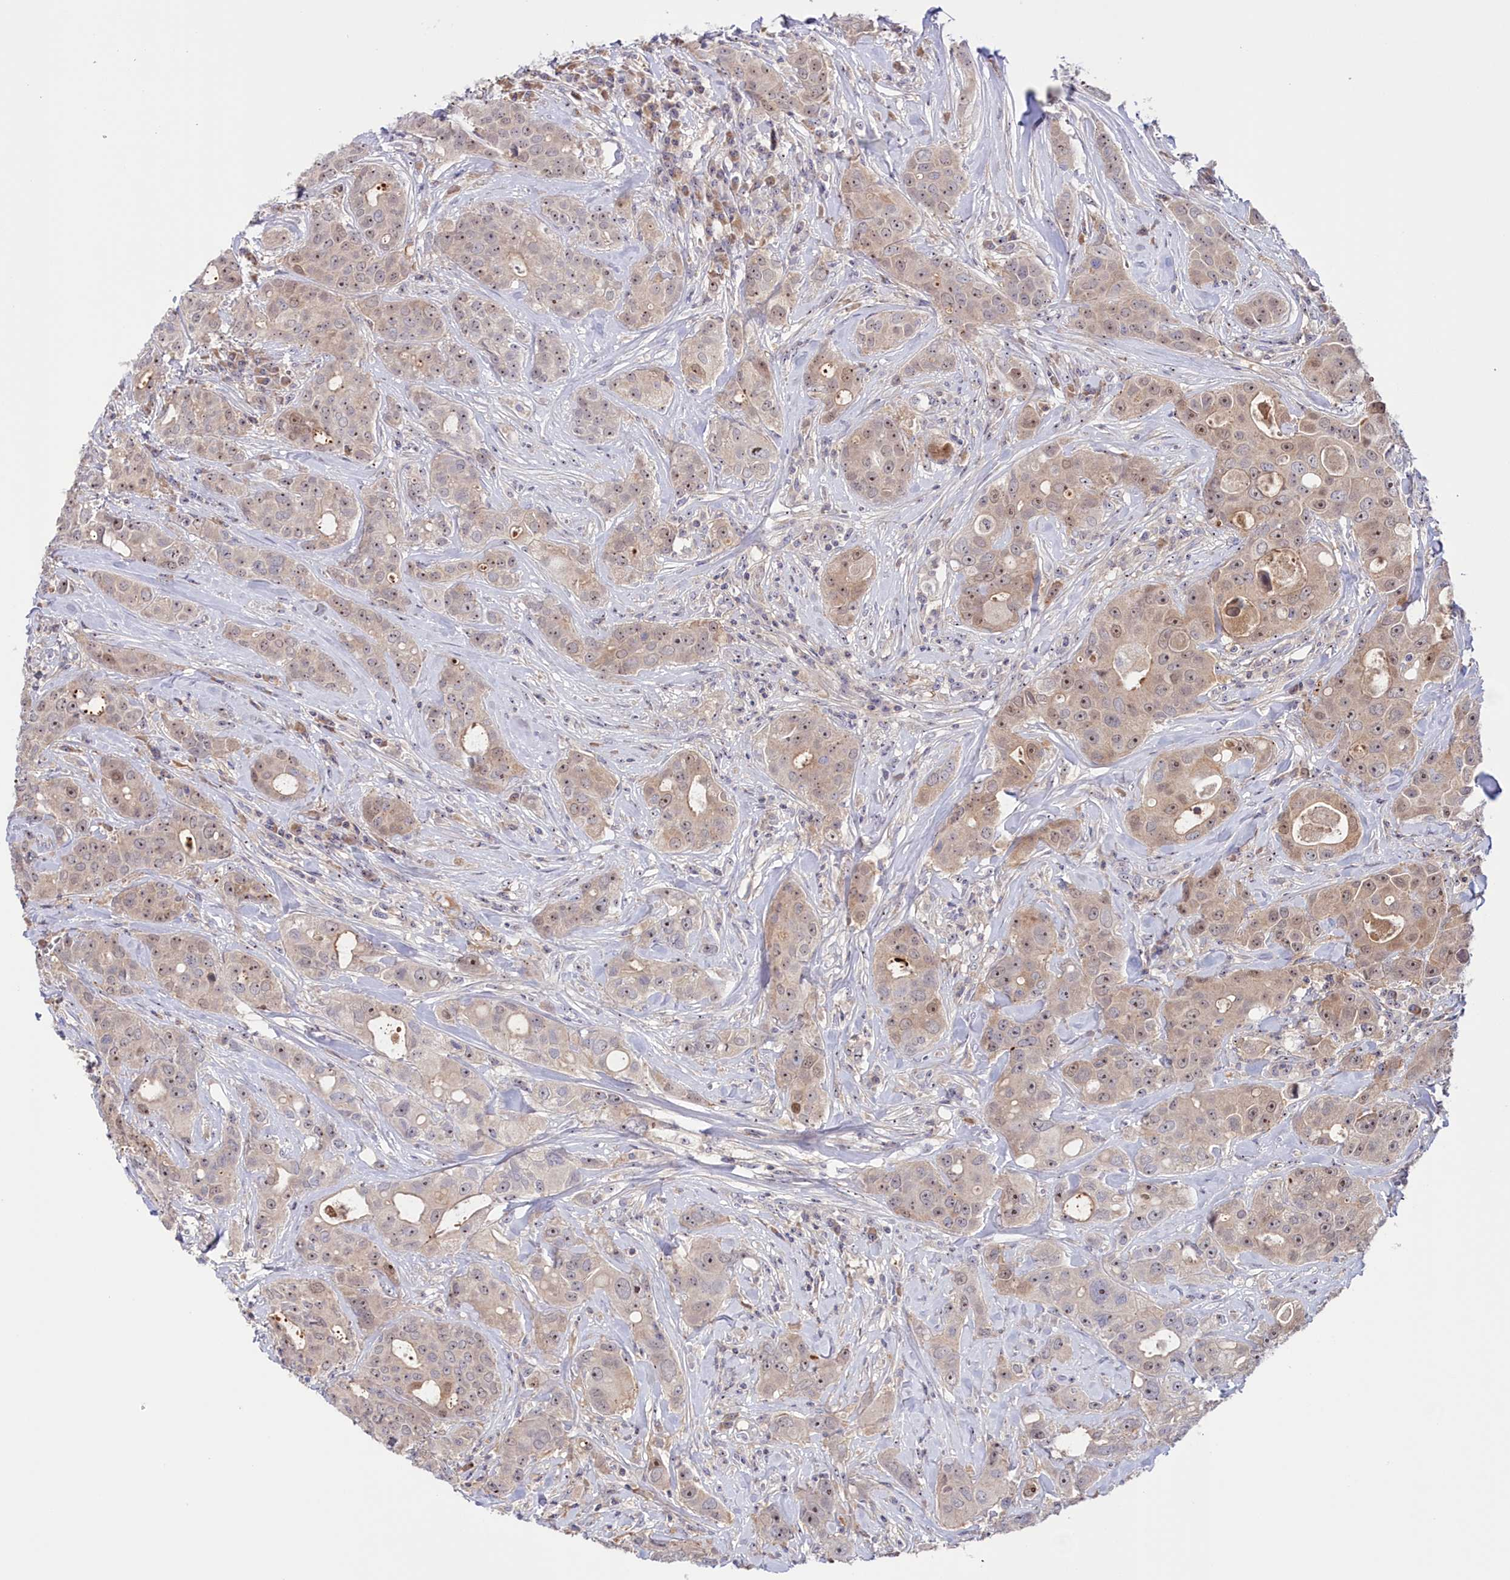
{"staining": {"intensity": "moderate", "quantity": ">75%", "location": "nuclear"}, "tissue": "breast cancer", "cell_type": "Tumor cells", "image_type": "cancer", "snomed": [{"axis": "morphology", "description": "Duct carcinoma"}, {"axis": "topography", "description": "Breast"}], "caption": "Immunohistochemistry (IHC) of breast cancer shows medium levels of moderate nuclear expression in about >75% of tumor cells.", "gene": "NEURL4", "patient": {"sex": "female", "age": 43}}